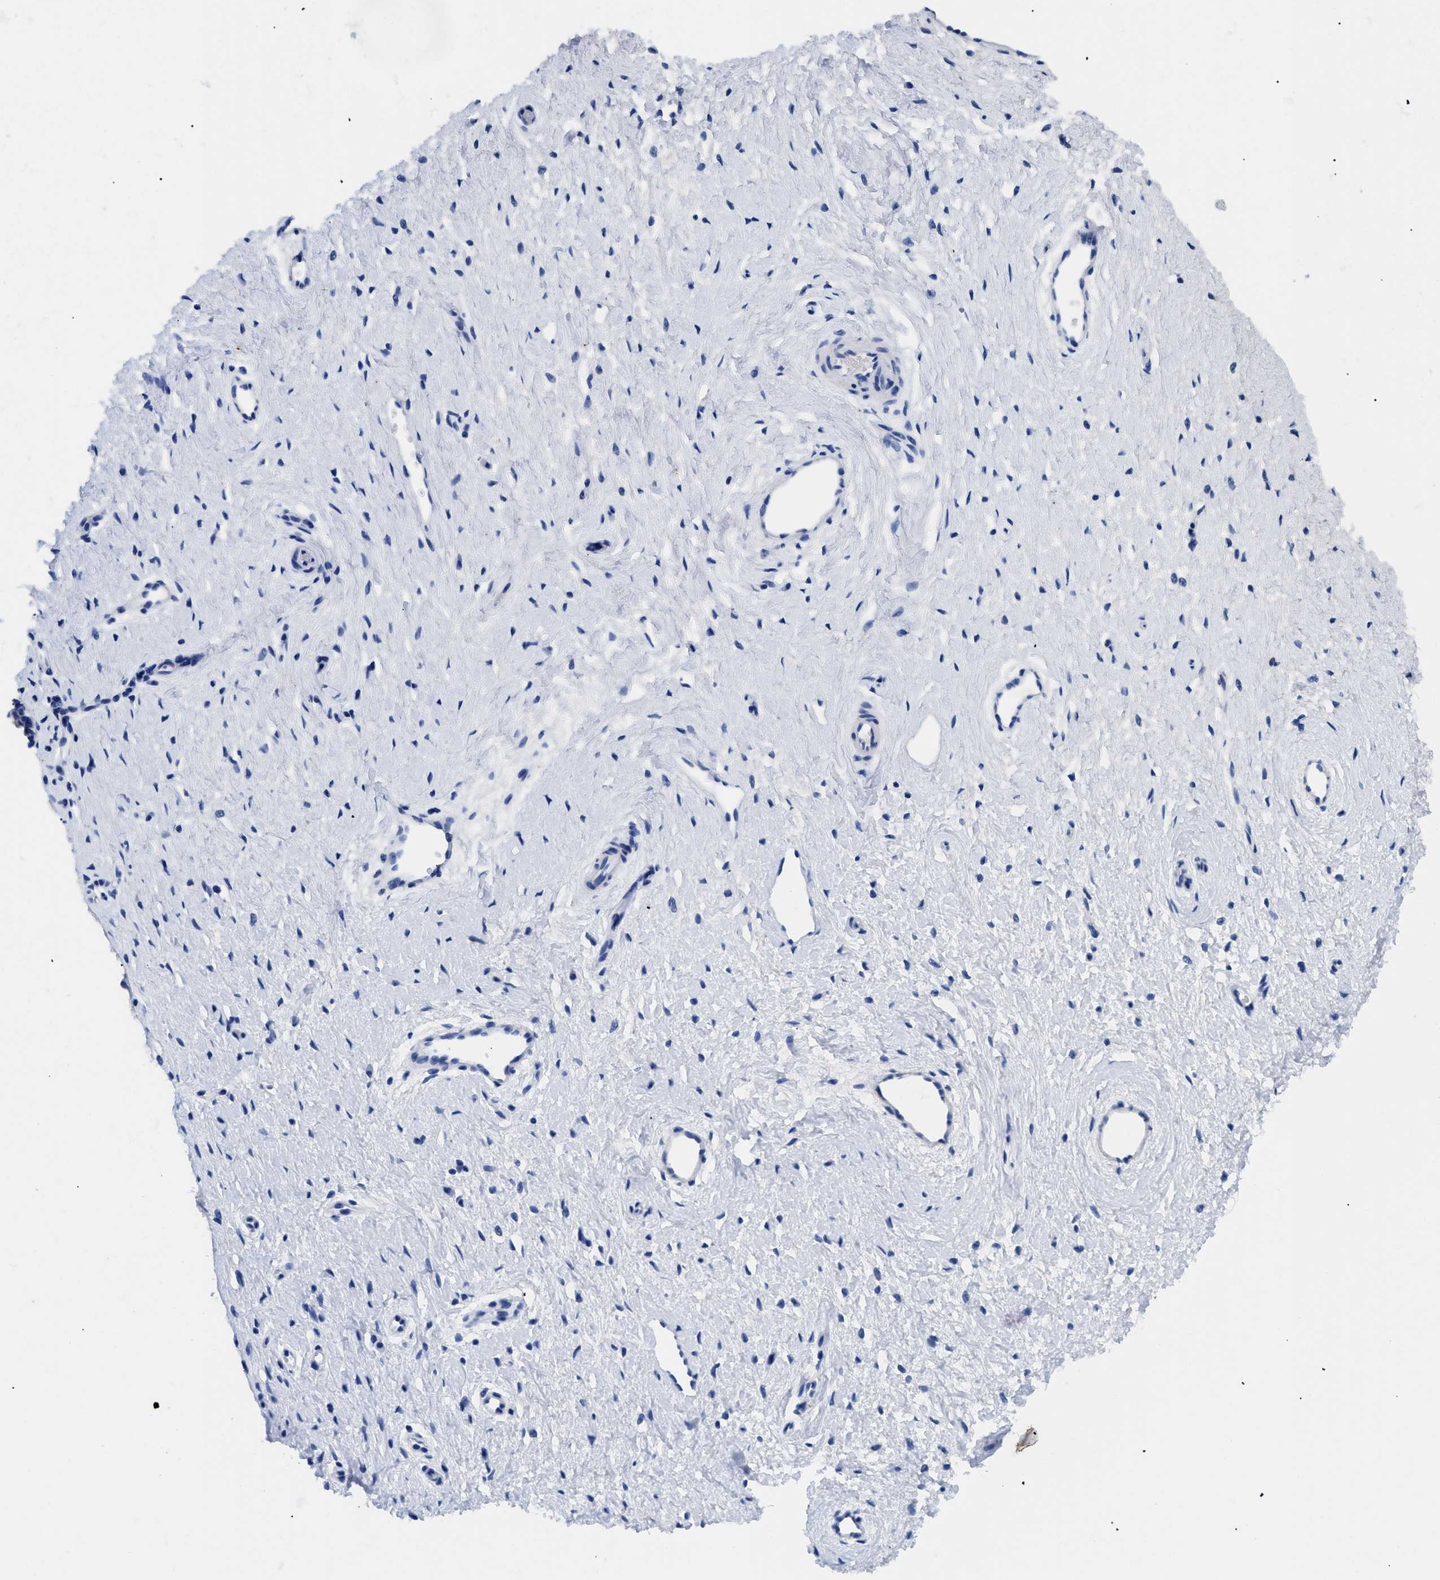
{"staining": {"intensity": "negative", "quantity": "none", "location": "none"}, "tissue": "cervix", "cell_type": "Glandular cells", "image_type": "normal", "snomed": [{"axis": "morphology", "description": "Normal tissue, NOS"}, {"axis": "topography", "description": "Cervix"}], "caption": "Human cervix stained for a protein using IHC exhibits no expression in glandular cells.", "gene": "TMEM68", "patient": {"sex": "female", "age": 39}}